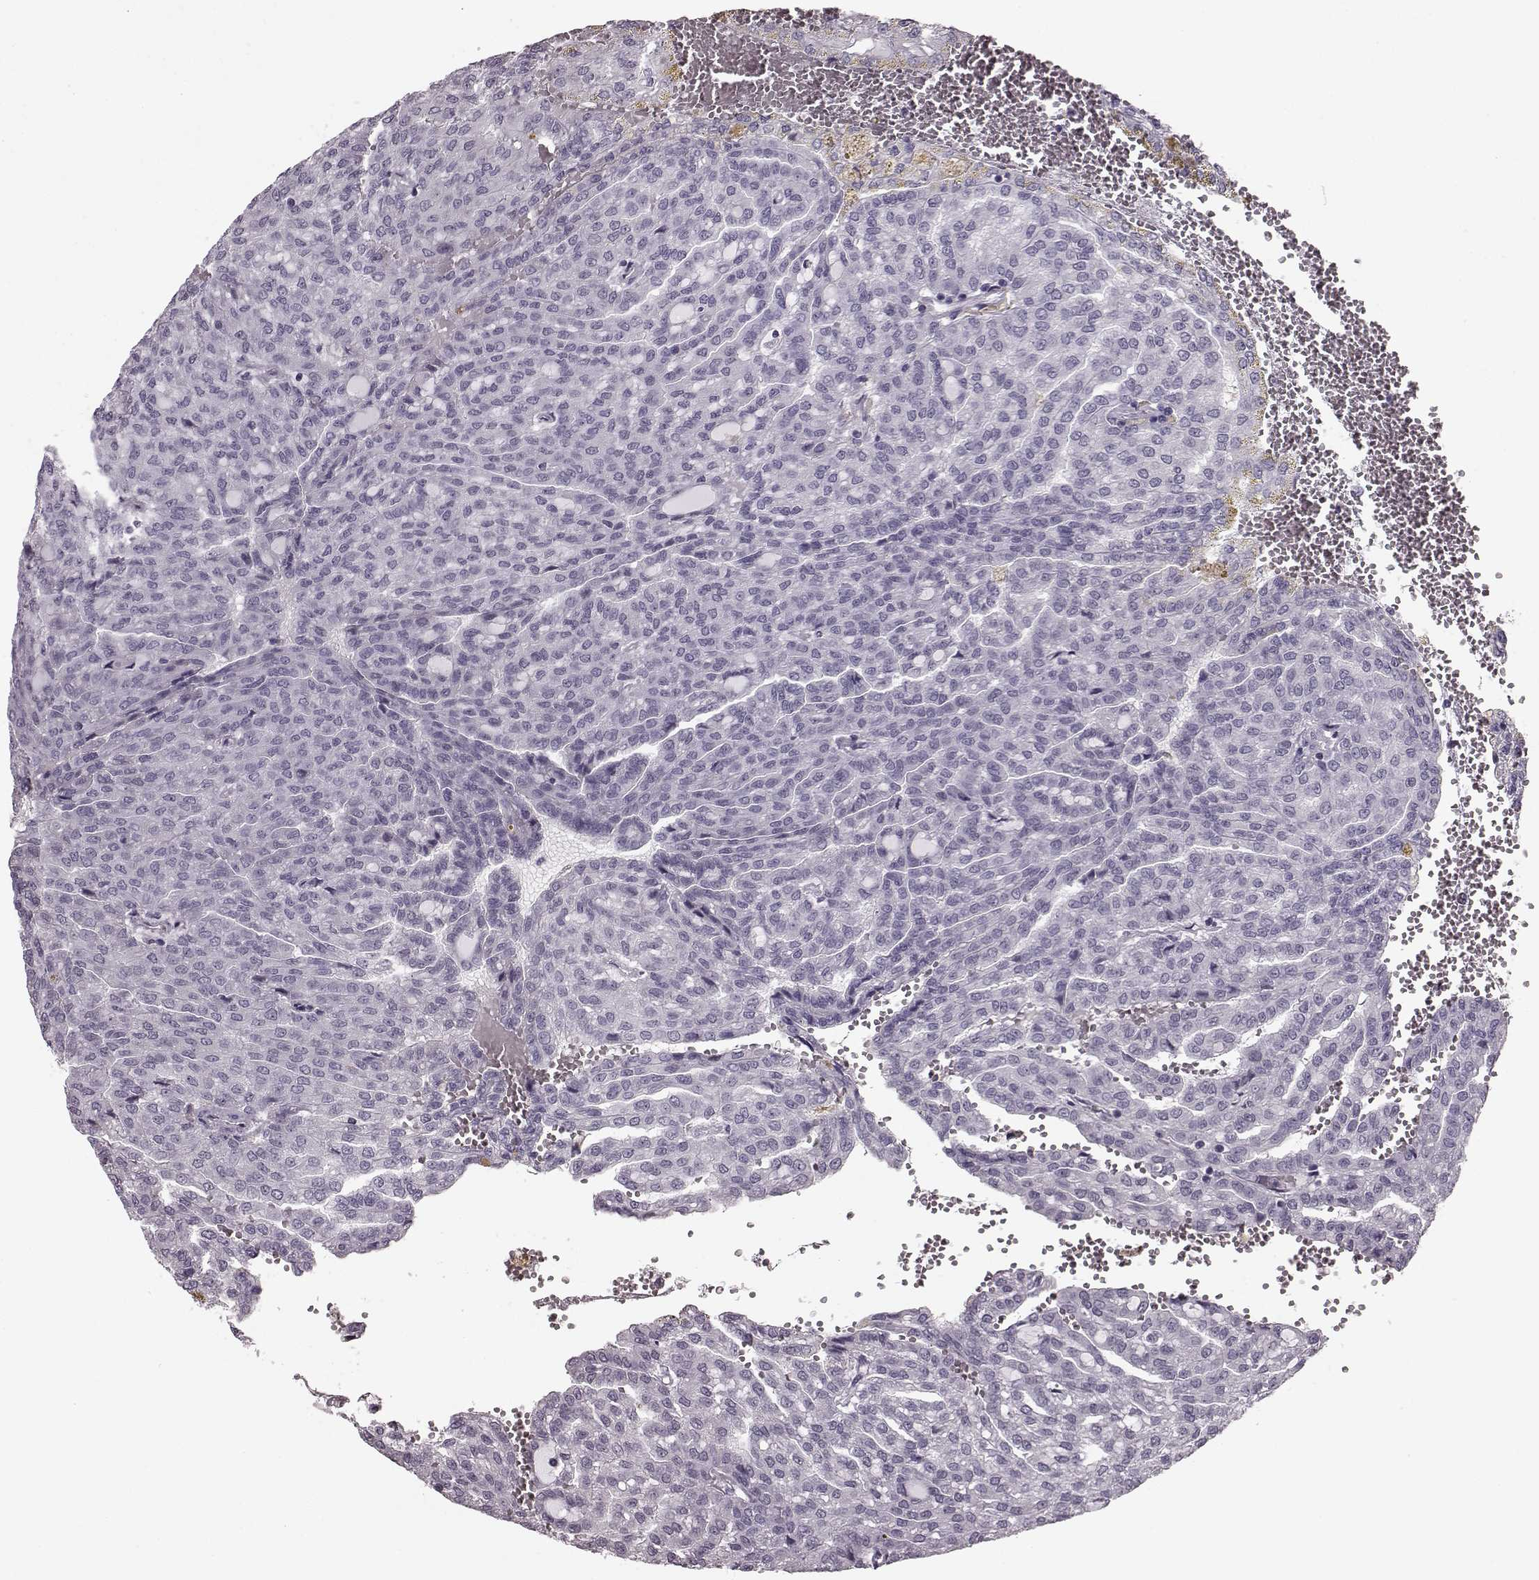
{"staining": {"intensity": "negative", "quantity": "none", "location": "none"}, "tissue": "renal cancer", "cell_type": "Tumor cells", "image_type": "cancer", "snomed": [{"axis": "morphology", "description": "Adenocarcinoma, NOS"}, {"axis": "topography", "description": "Kidney"}], "caption": "Tumor cells show no significant positivity in renal adenocarcinoma.", "gene": "JSRP1", "patient": {"sex": "male", "age": 63}}